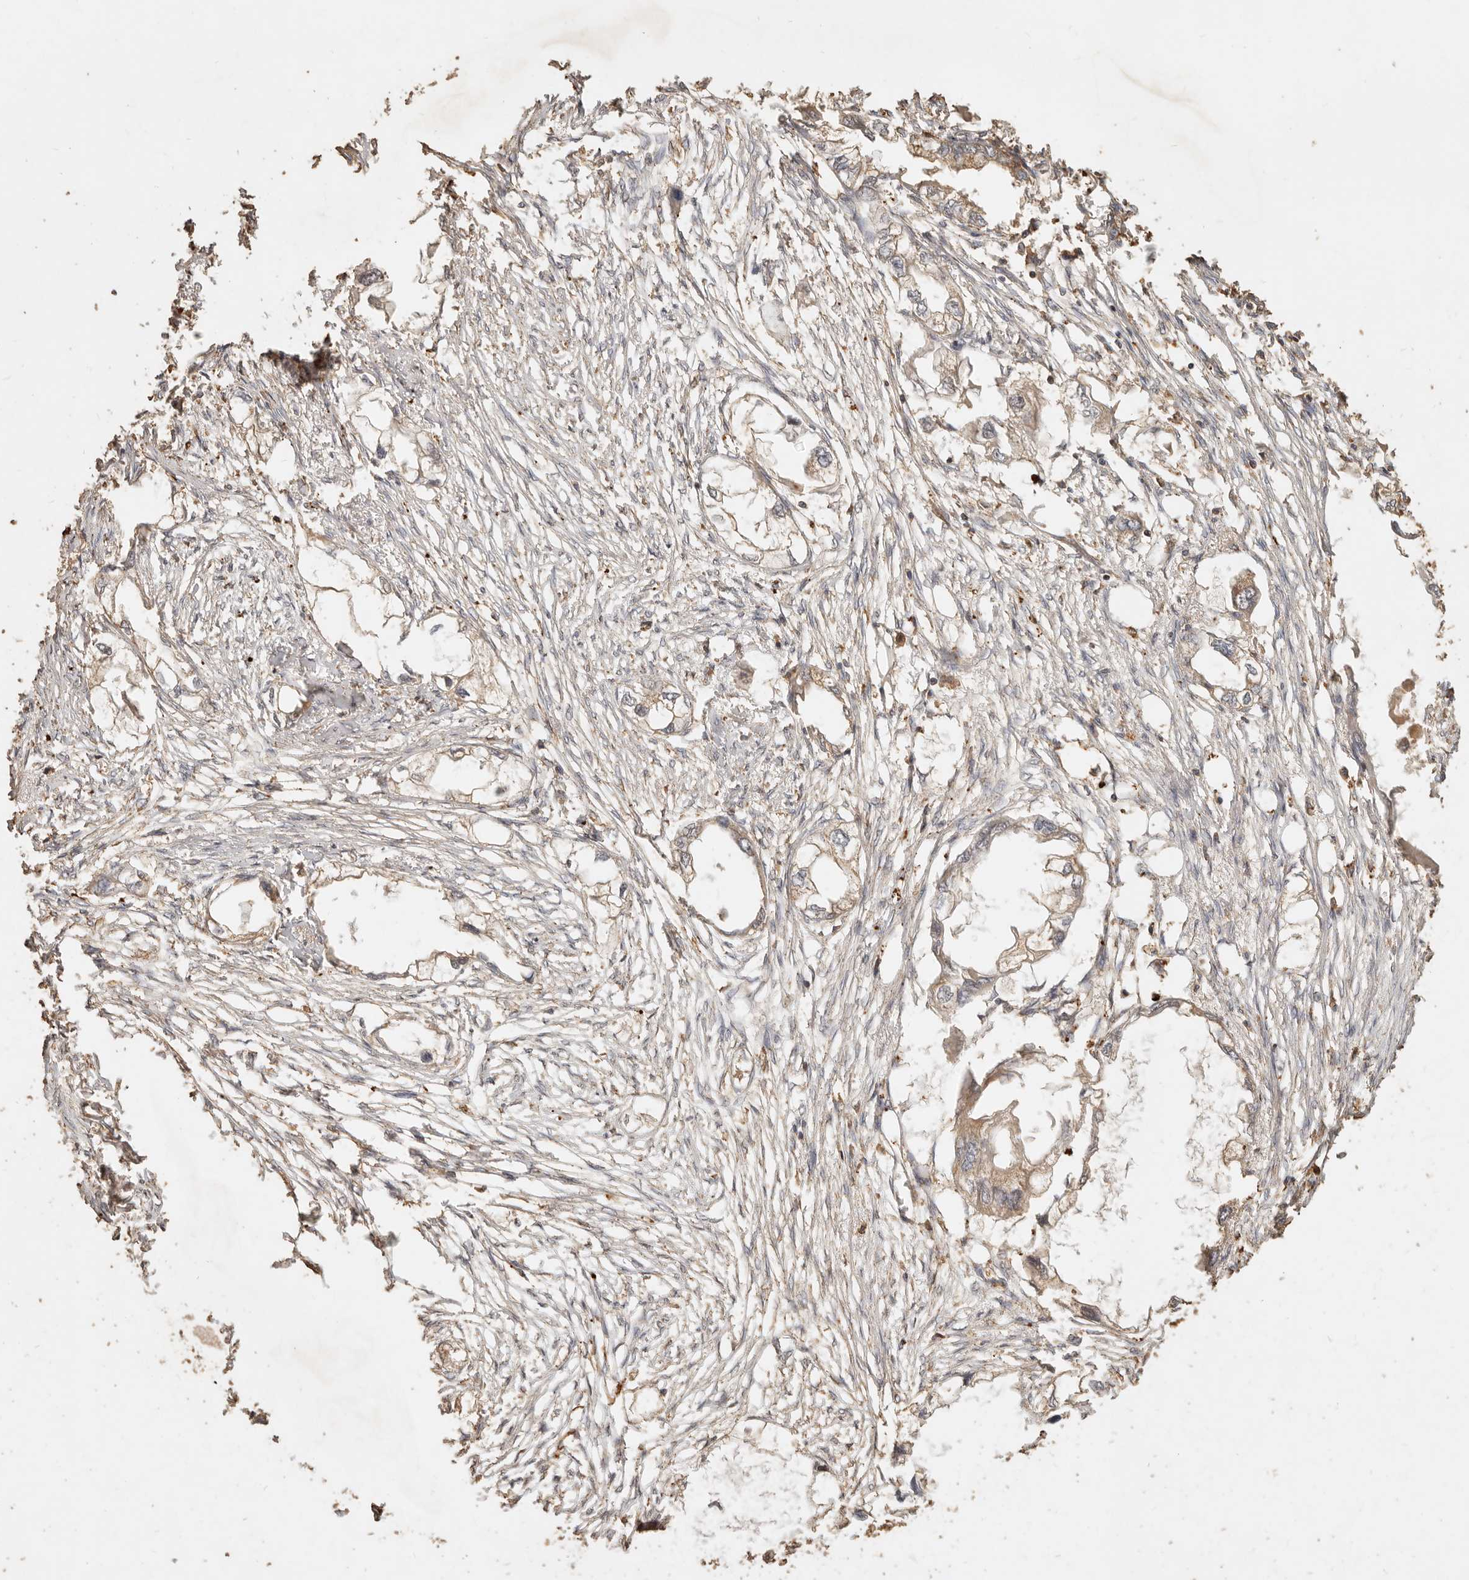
{"staining": {"intensity": "moderate", "quantity": ">75%", "location": "cytoplasmic/membranous"}, "tissue": "endometrial cancer", "cell_type": "Tumor cells", "image_type": "cancer", "snomed": [{"axis": "morphology", "description": "Adenocarcinoma, NOS"}, {"axis": "morphology", "description": "Adenocarcinoma, metastatic, NOS"}, {"axis": "topography", "description": "Adipose tissue"}, {"axis": "topography", "description": "Endometrium"}], "caption": "Immunohistochemistry staining of endometrial cancer, which exhibits medium levels of moderate cytoplasmic/membranous staining in about >75% of tumor cells indicating moderate cytoplasmic/membranous protein positivity. The staining was performed using DAB (brown) for protein detection and nuclei were counterstained in hematoxylin (blue).", "gene": "FAM180B", "patient": {"sex": "female", "age": 67}}